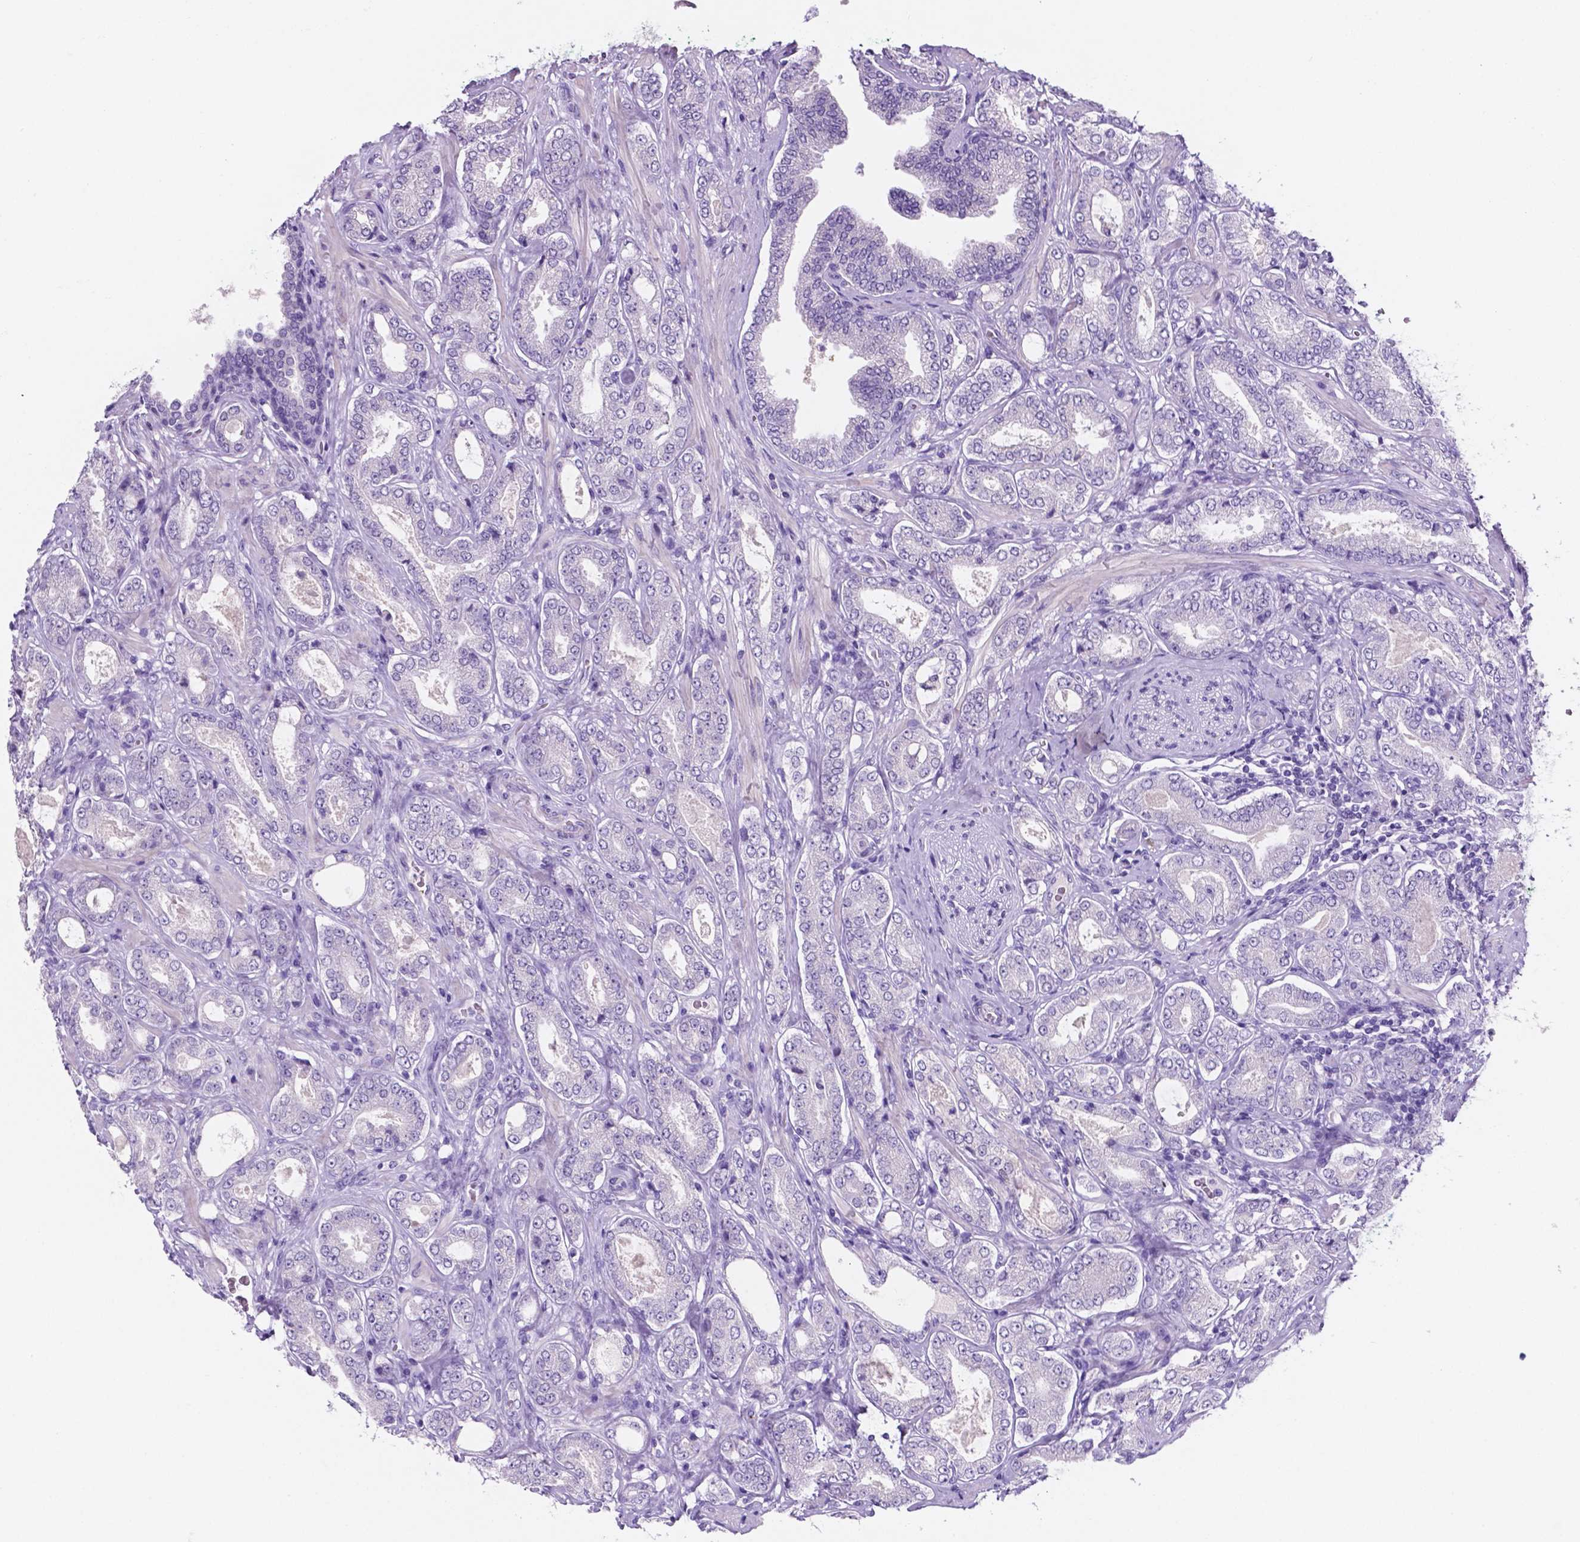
{"staining": {"intensity": "negative", "quantity": "none", "location": "none"}, "tissue": "prostate cancer", "cell_type": "Tumor cells", "image_type": "cancer", "snomed": [{"axis": "morphology", "description": "Adenocarcinoma, NOS"}, {"axis": "topography", "description": "Prostate"}], "caption": "DAB (3,3'-diaminobenzidine) immunohistochemical staining of human adenocarcinoma (prostate) displays no significant staining in tumor cells.", "gene": "EBLN2", "patient": {"sex": "male", "age": 64}}